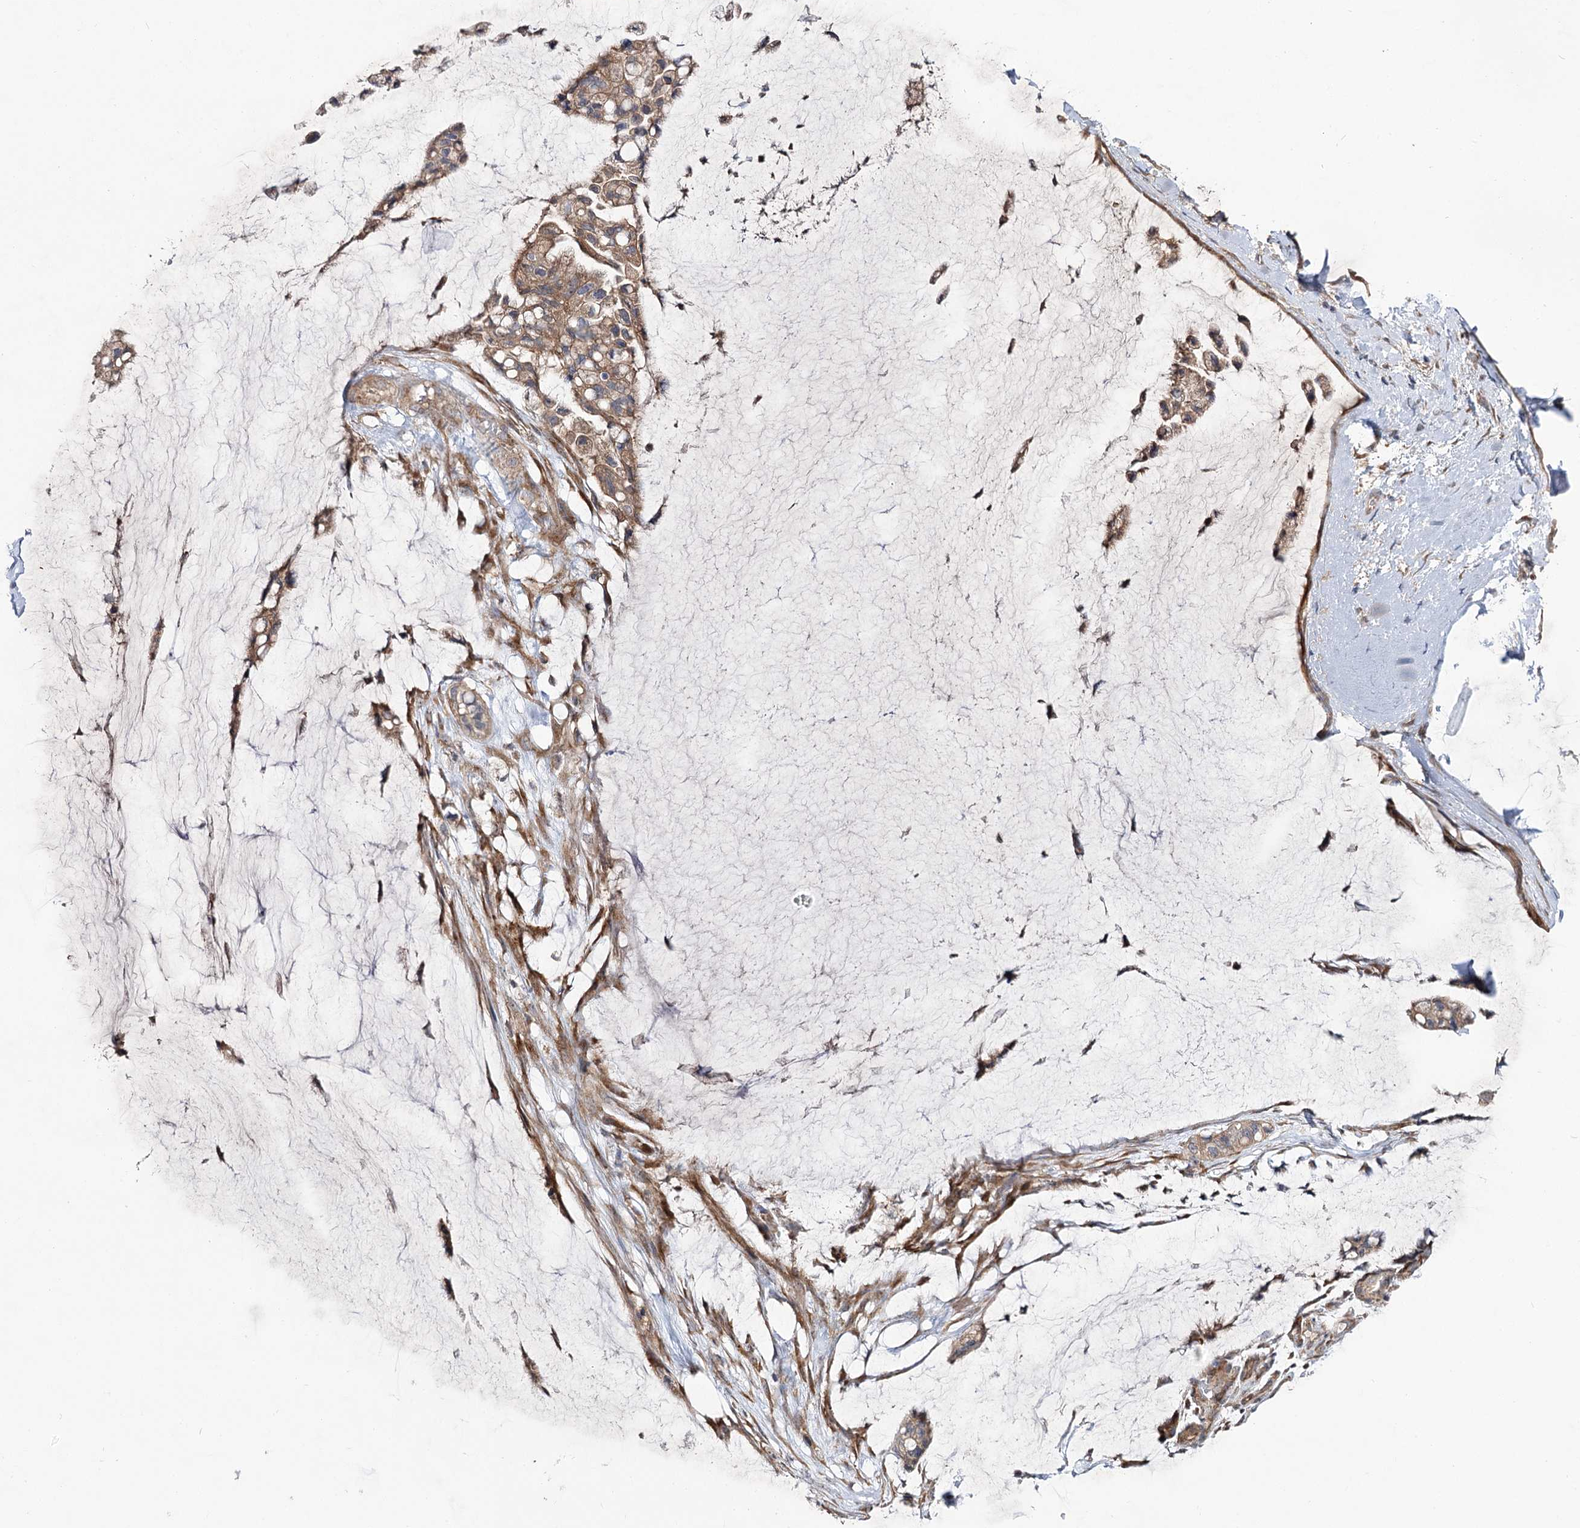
{"staining": {"intensity": "moderate", "quantity": ">75%", "location": "cytoplasmic/membranous"}, "tissue": "ovarian cancer", "cell_type": "Tumor cells", "image_type": "cancer", "snomed": [{"axis": "morphology", "description": "Cystadenocarcinoma, mucinous, NOS"}, {"axis": "topography", "description": "Ovary"}], "caption": "The image displays immunohistochemical staining of ovarian cancer (mucinous cystadenocarcinoma). There is moderate cytoplasmic/membranous staining is present in approximately >75% of tumor cells.", "gene": "C11orf80", "patient": {"sex": "female", "age": 39}}